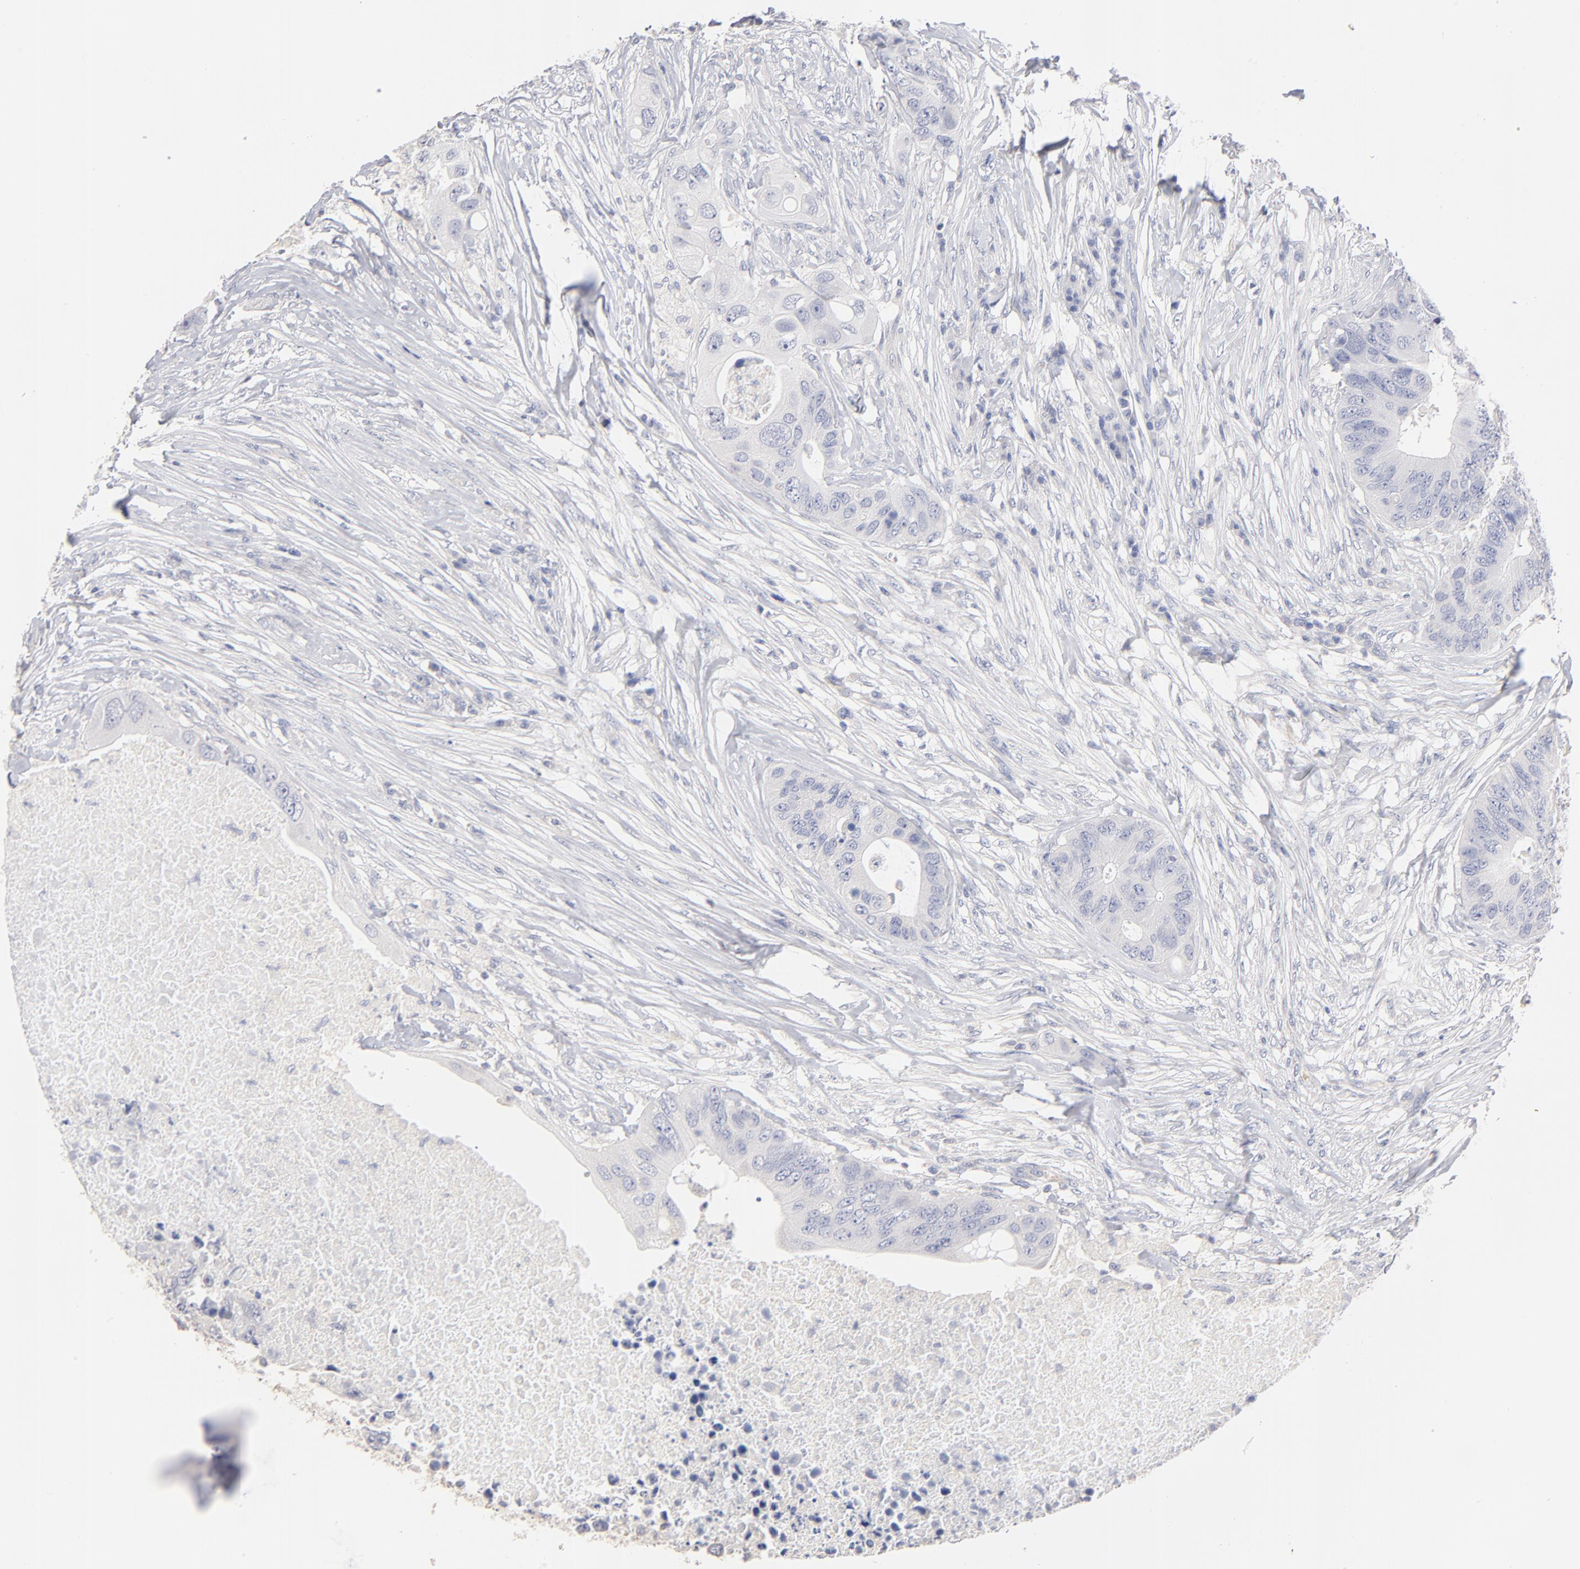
{"staining": {"intensity": "negative", "quantity": "none", "location": "none"}, "tissue": "colorectal cancer", "cell_type": "Tumor cells", "image_type": "cancer", "snomed": [{"axis": "morphology", "description": "Adenocarcinoma, NOS"}, {"axis": "topography", "description": "Colon"}], "caption": "Immunohistochemical staining of human colorectal adenocarcinoma exhibits no significant staining in tumor cells.", "gene": "ITGA8", "patient": {"sex": "male", "age": 71}}